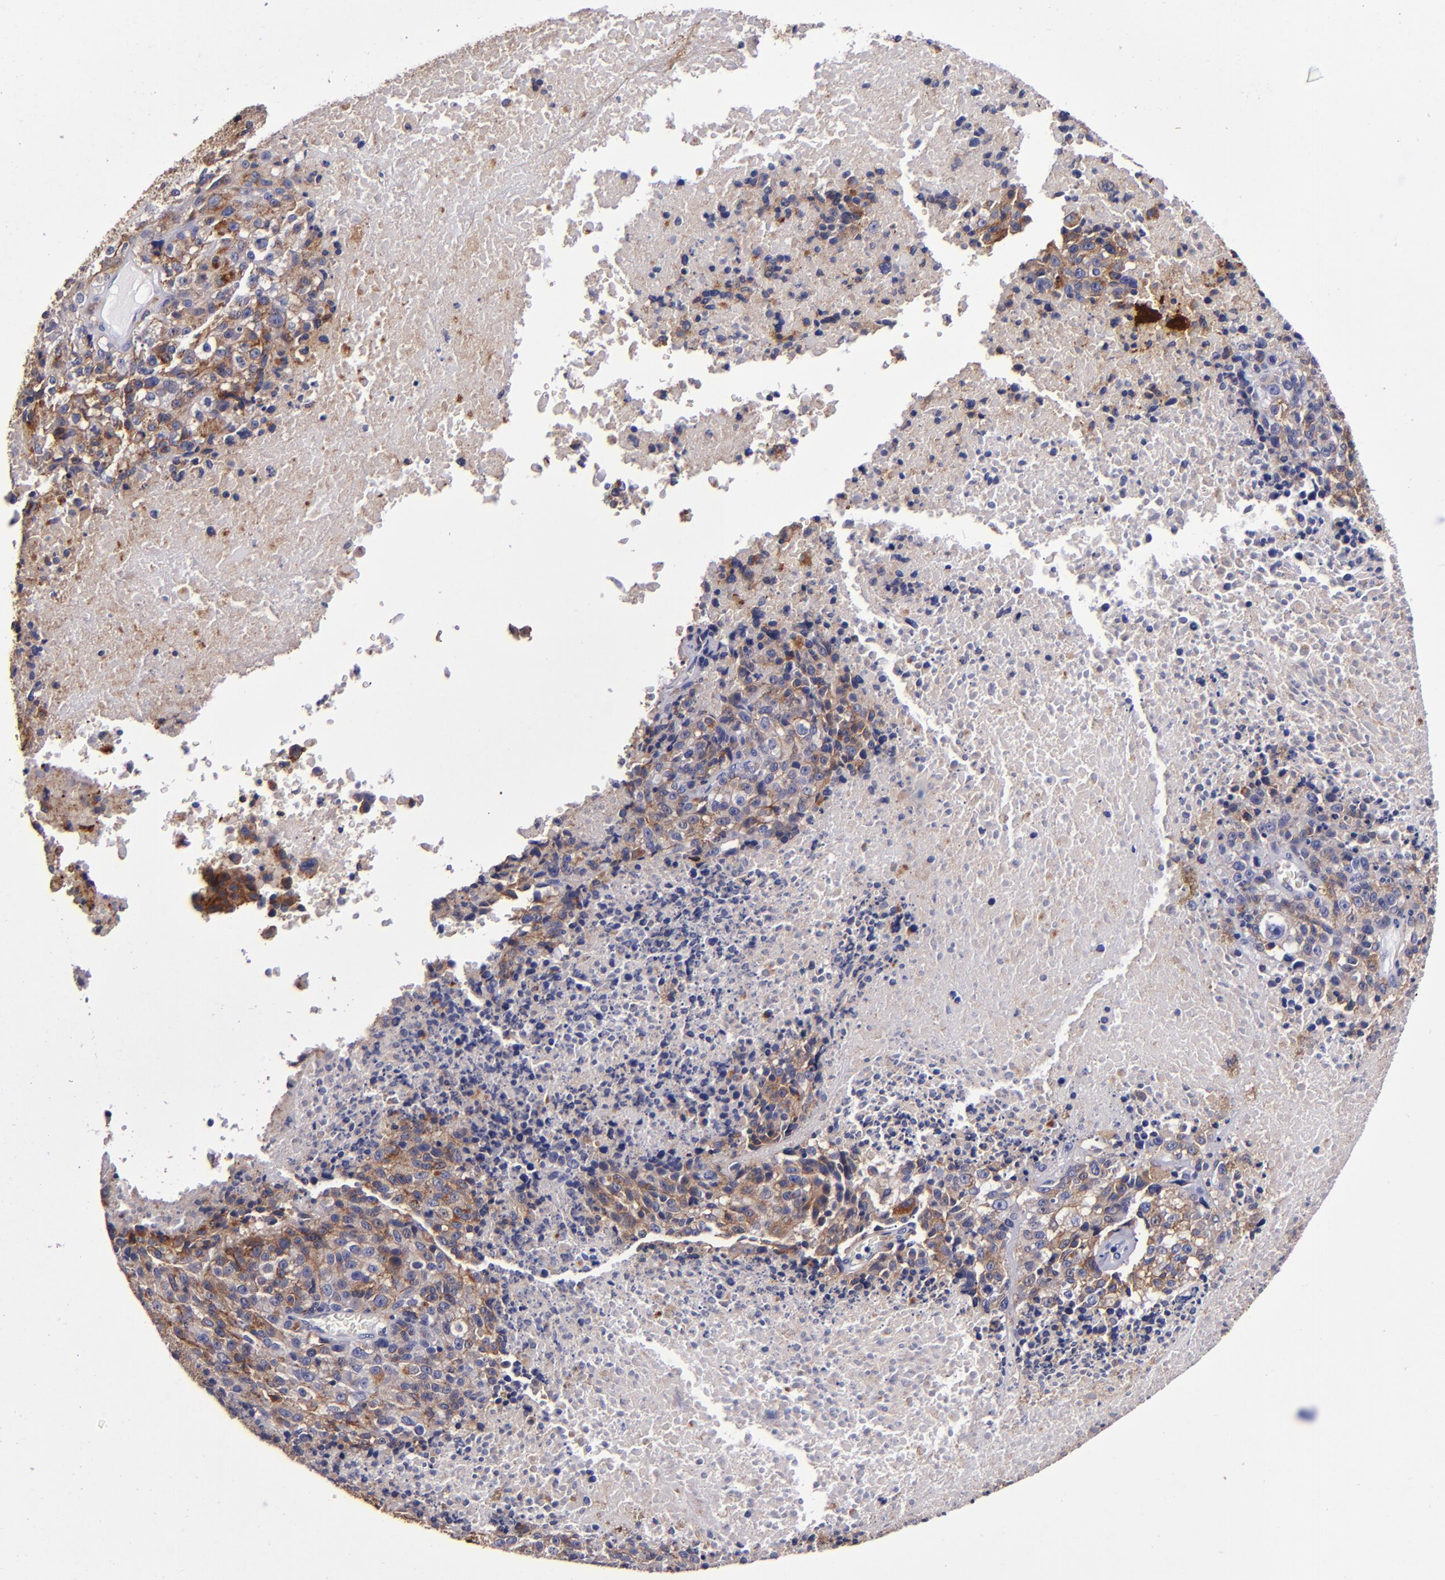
{"staining": {"intensity": "moderate", "quantity": "25%-75%", "location": "cytoplasmic/membranous"}, "tissue": "melanoma", "cell_type": "Tumor cells", "image_type": "cancer", "snomed": [{"axis": "morphology", "description": "Malignant melanoma, Metastatic site"}, {"axis": "topography", "description": "Cerebral cortex"}], "caption": "Immunohistochemistry (DAB (3,3'-diaminobenzidine)) staining of melanoma shows moderate cytoplasmic/membranous protein staining in about 25%-75% of tumor cells.", "gene": "SIRPA", "patient": {"sex": "female", "age": 52}}